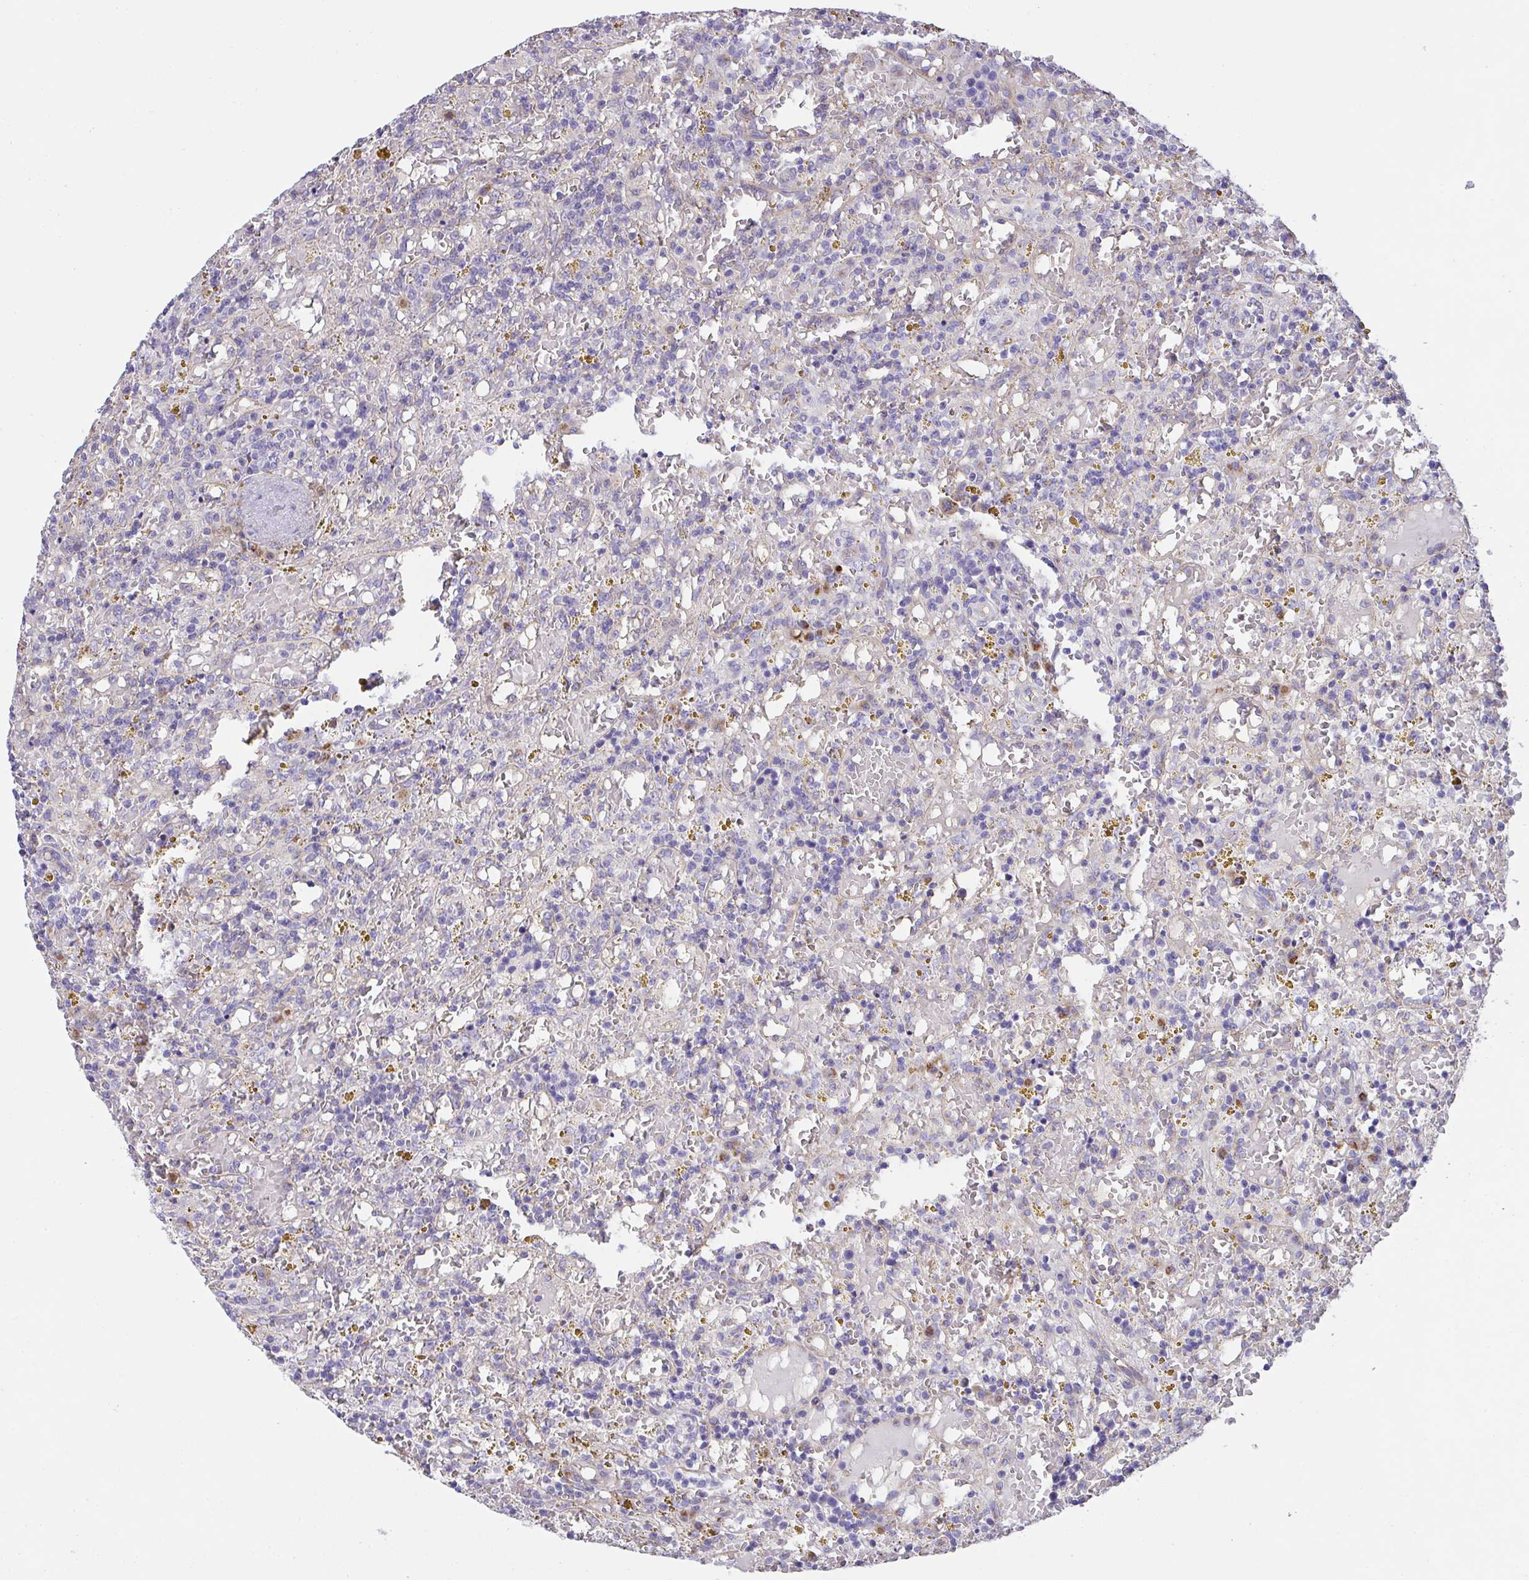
{"staining": {"intensity": "negative", "quantity": "none", "location": "none"}, "tissue": "lymphoma", "cell_type": "Tumor cells", "image_type": "cancer", "snomed": [{"axis": "morphology", "description": "Malignant lymphoma, non-Hodgkin's type, Low grade"}, {"axis": "topography", "description": "Spleen"}], "caption": "Immunohistochemical staining of human low-grade malignant lymphoma, non-Hodgkin's type exhibits no significant positivity in tumor cells.", "gene": "MIA3", "patient": {"sex": "female", "age": 65}}